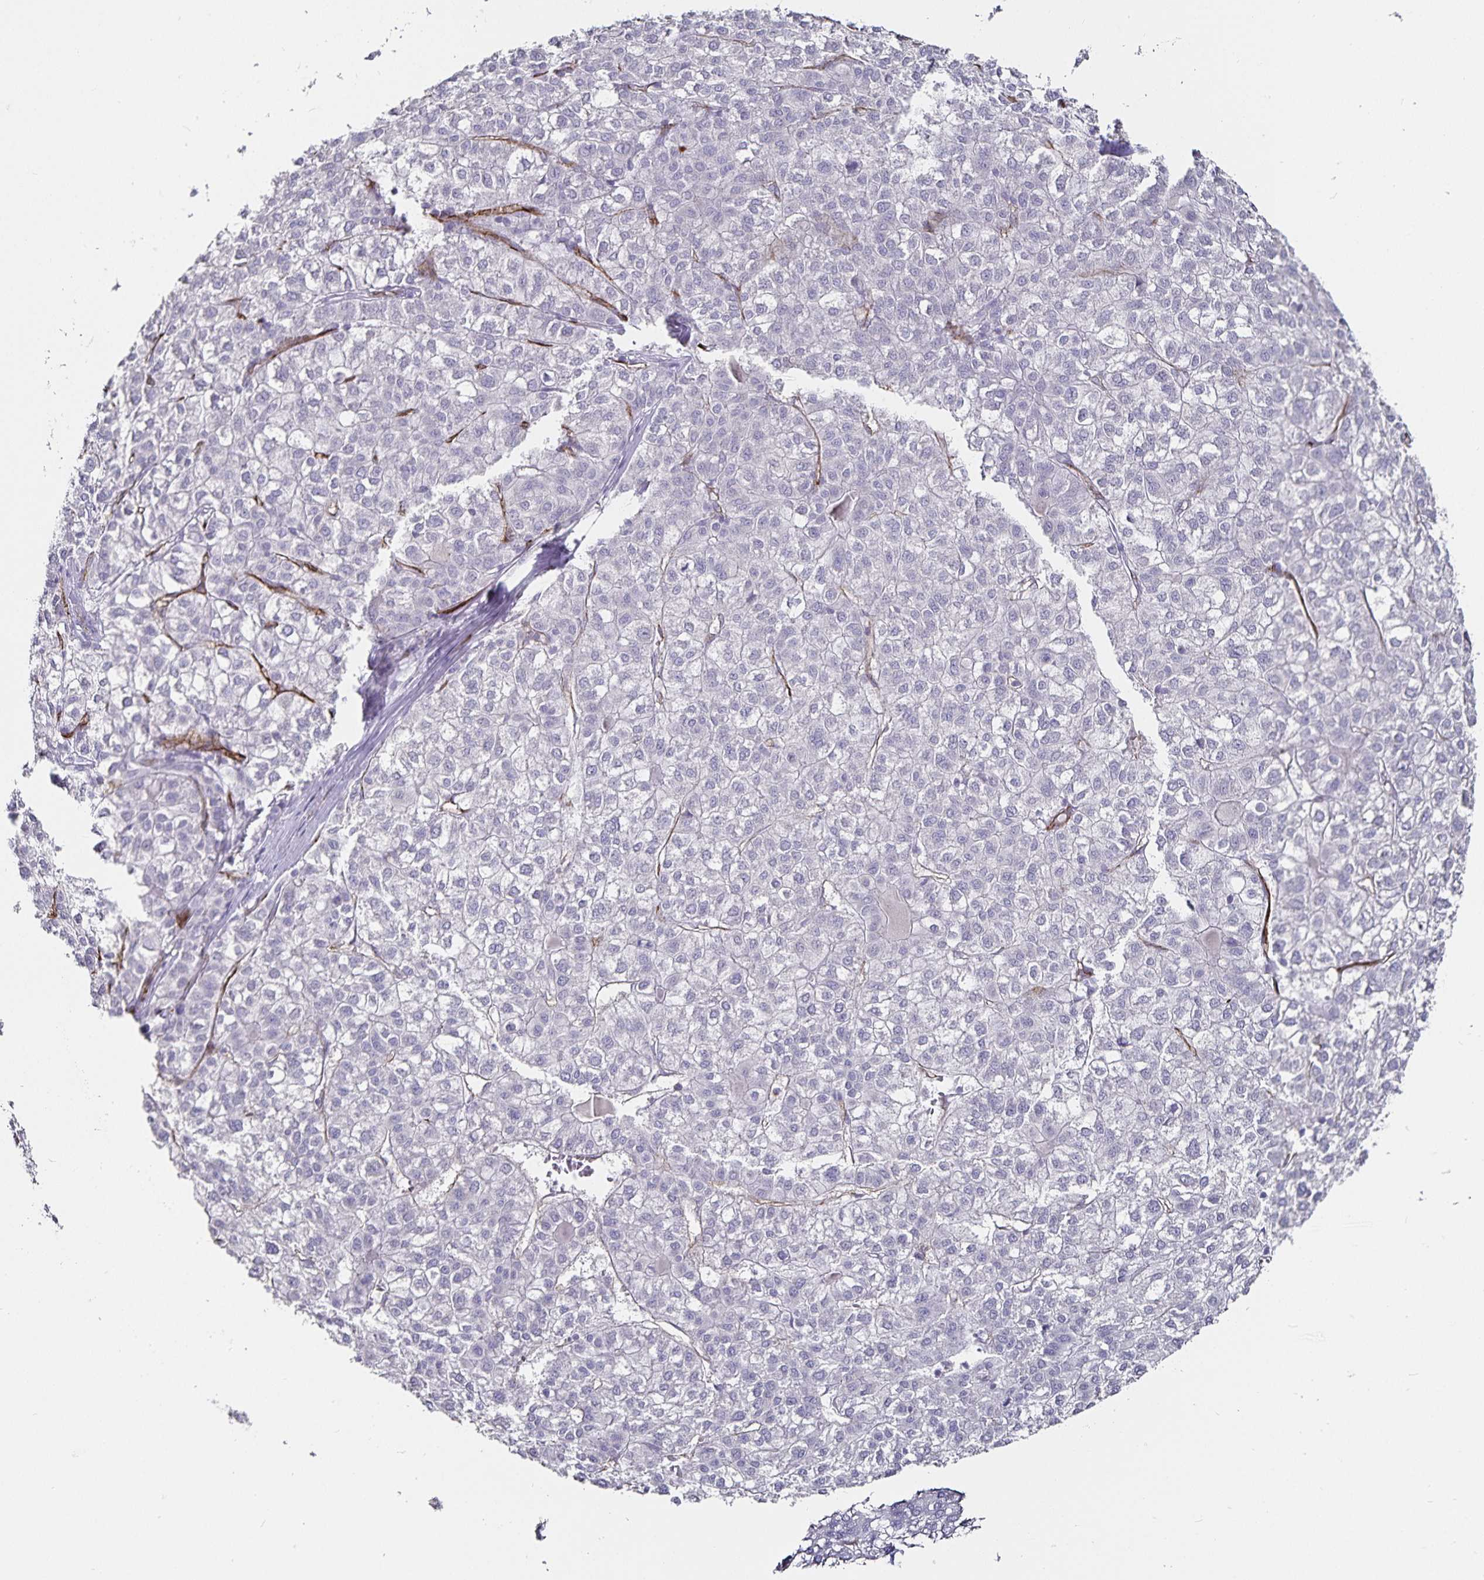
{"staining": {"intensity": "negative", "quantity": "none", "location": "none"}, "tissue": "liver cancer", "cell_type": "Tumor cells", "image_type": "cancer", "snomed": [{"axis": "morphology", "description": "Carcinoma, Hepatocellular, NOS"}, {"axis": "topography", "description": "Liver"}], "caption": "High magnification brightfield microscopy of liver cancer stained with DAB (3,3'-diaminobenzidine) (brown) and counterstained with hematoxylin (blue): tumor cells show no significant positivity.", "gene": "PODXL", "patient": {"sex": "female", "age": 43}}